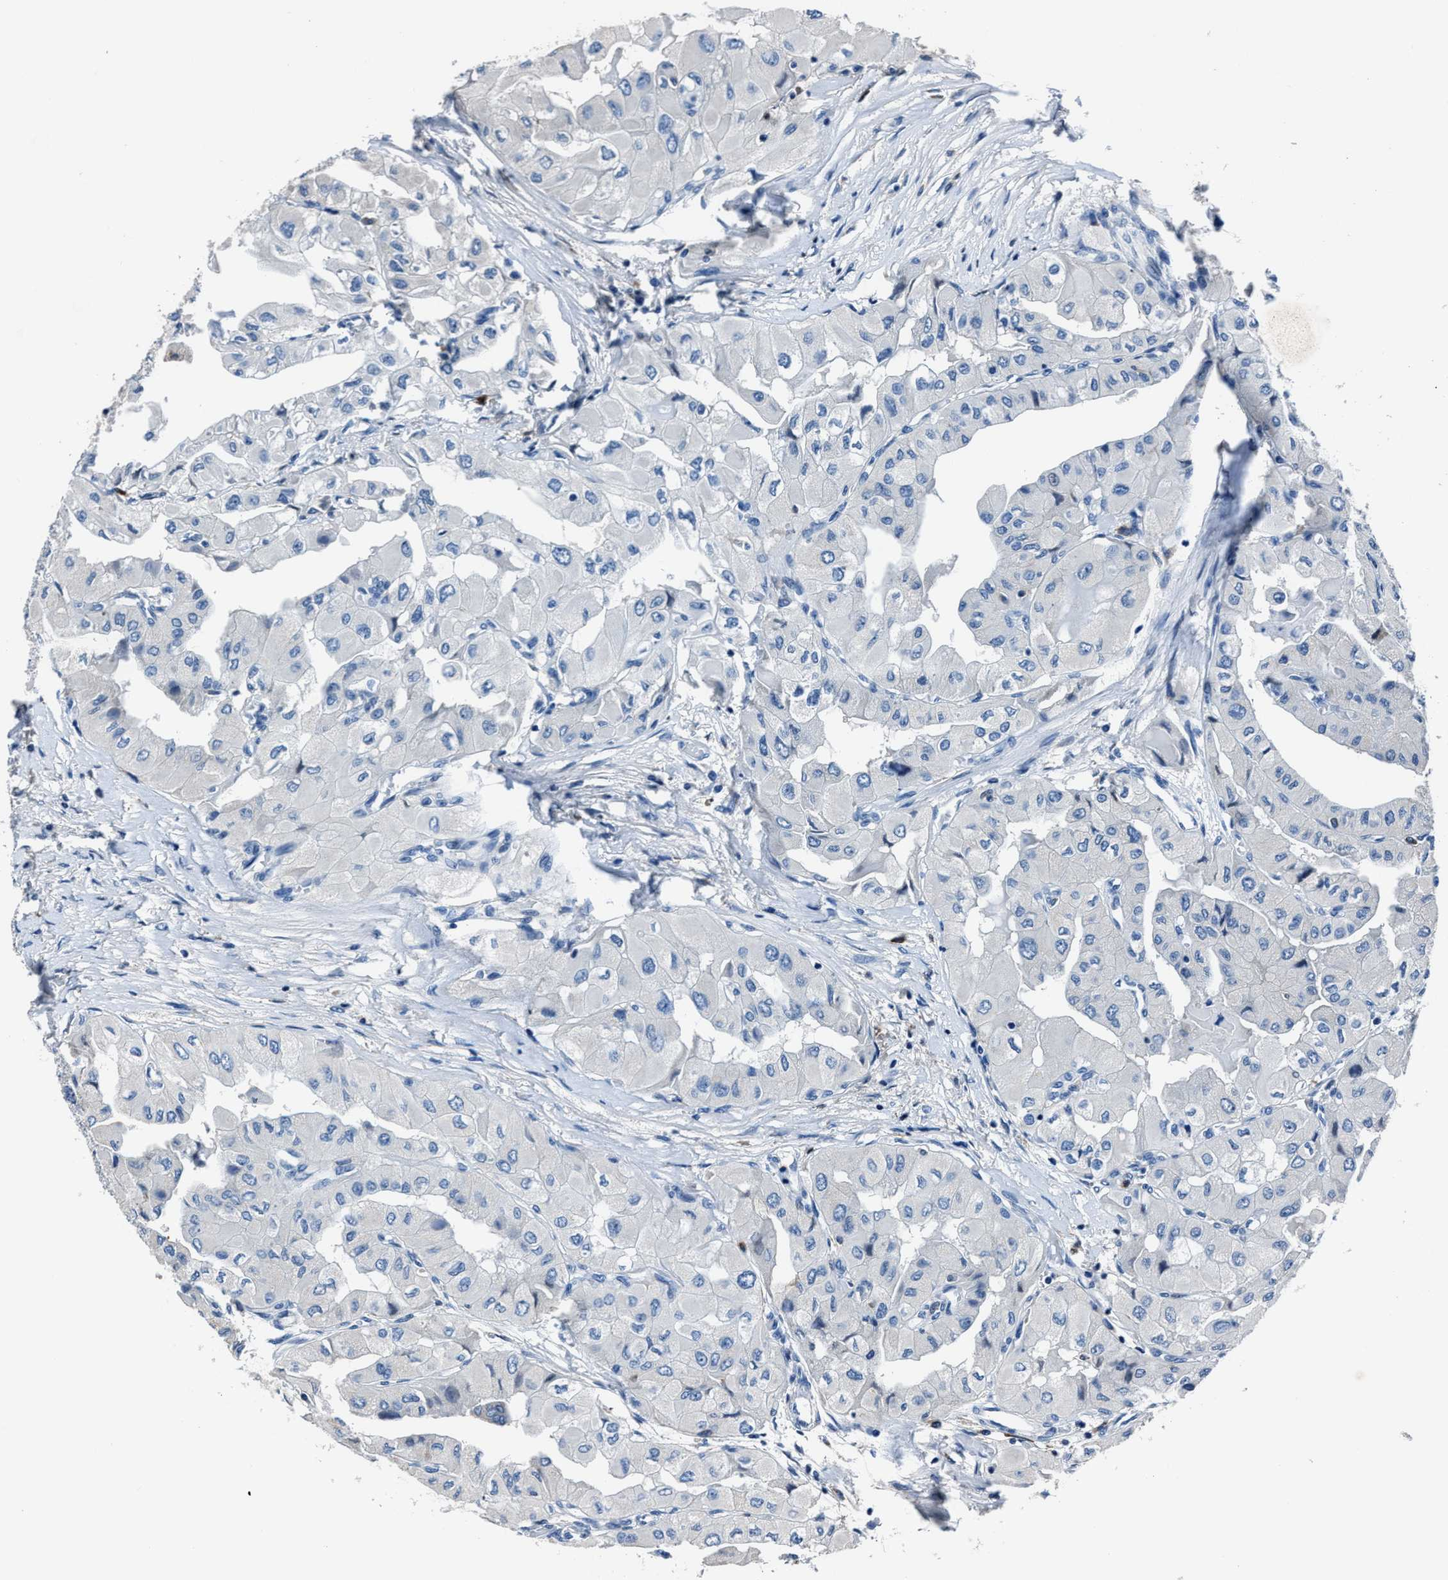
{"staining": {"intensity": "negative", "quantity": "none", "location": "none"}, "tissue": "thyroid cancer", "cell_type": "Tumor cells", "image_type": "cancer", "snomed": [{"axis": "morphology", "description": "Papillary adenocarcinoma, NOS"}, {"axis": "topography", "description": "Thyroid gland"}], "caption": "Immunohistochemistry photomicrograph of human papillary adenocarcinoma (thyroid) stained for a protein (brown), which demonstrates no positivity in tumor cells. (DAB IHC, high magnification).", "gene": "FGL2", "patient": {"sex": "female", "age": 59}}